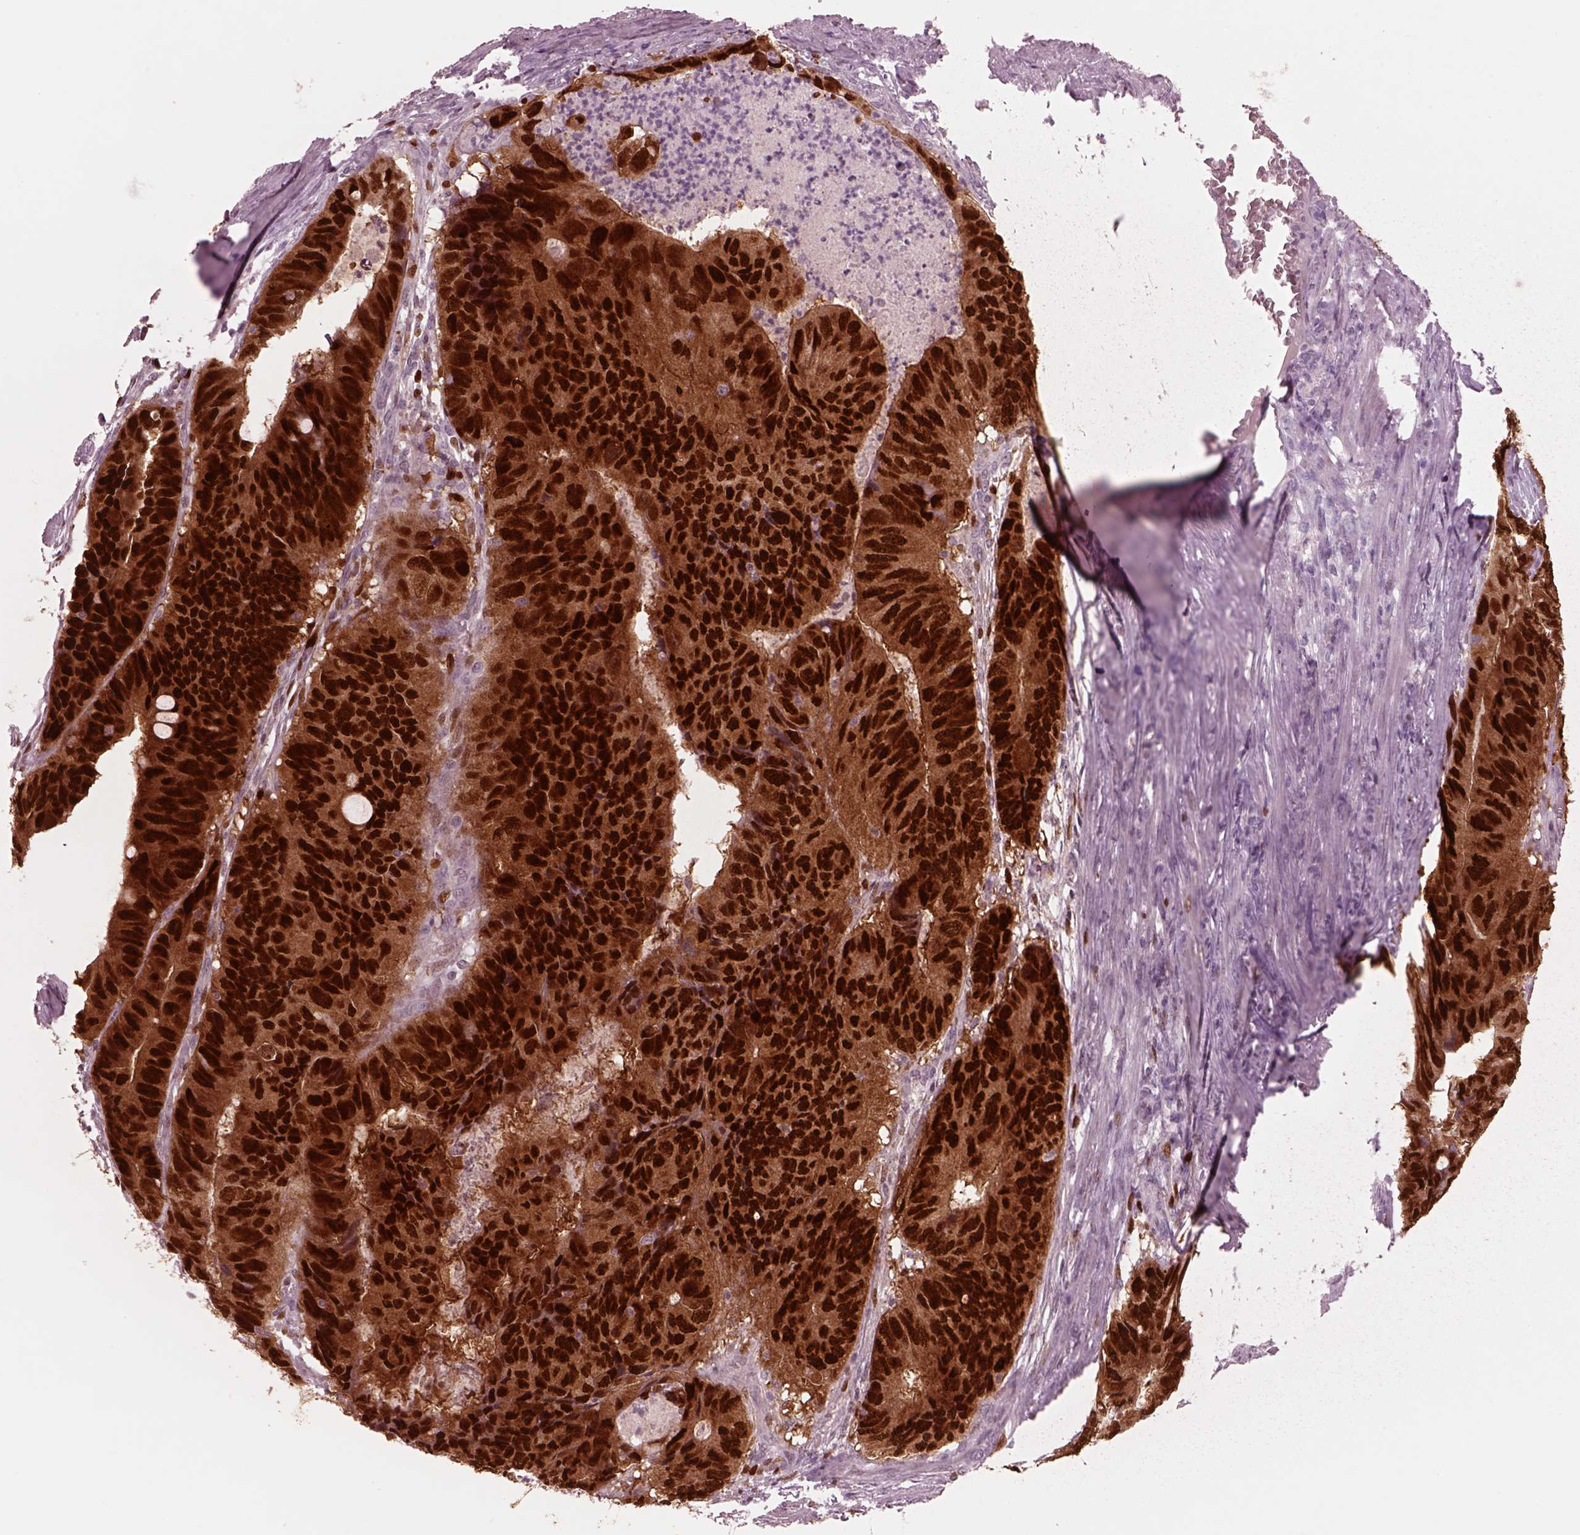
{"staining": {"intensity": "strong", "quantity": ">75%", "location": "cytoplasmic/membranous,nuclear"}, "tissue": "colorectal cancer", "cell_type": "Tumor cells", "image_type": "cancer", "snomed": [{"axis": "morphology", "description": "Adenocarcinoma, NOS"}, {"axis": "topography", "description": "Colon"}], "caption": "High-magnification brightfield microscopy of adenocarcinoma (colorectal) stained with DAB (3,3'-diaminobenzidine) (brown) and counterstained with hematoxylin (blue). tumor cells exhibit strong cytoplasmic/membranous and nuclear expression is appreciated in approximately>75% of cells. The protein is shown in brown color, while the nuclei are stained blue.", "gene": "SOX9", "patient": {"sex": "male", "age": 79}}